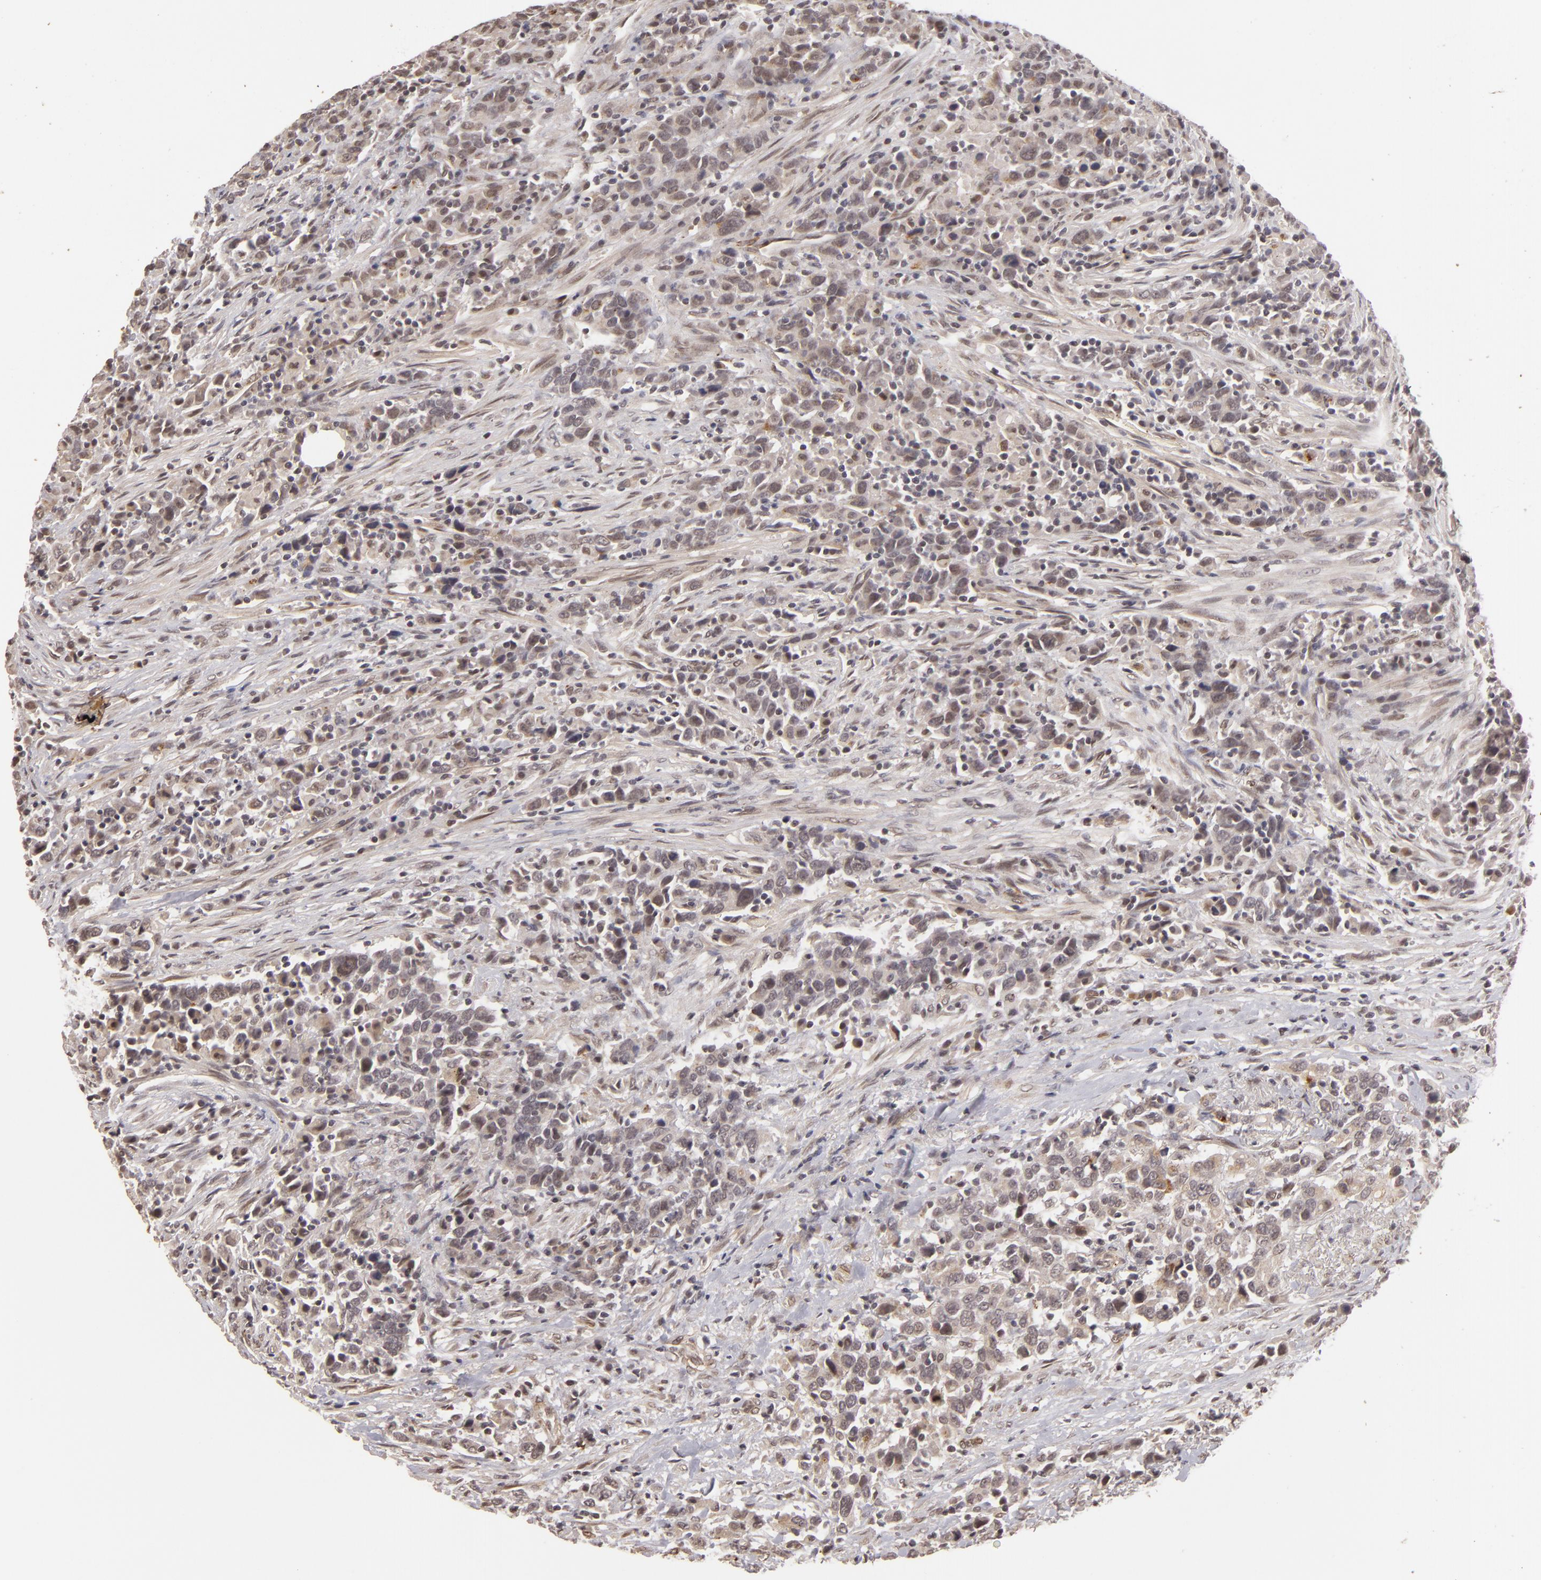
{"staining": {"intensity": "weak", "quantity": "<25%", "location": "cytoplasmic/membranous"}, "tissue": "urothelial cancer", "cell_type": "Tumor cells", "image_type": "cancer", "snomed": [{"axis": "morphology", "description": "Urothelial carcinoma, High grade"}, {"axis": "topography", "description": "Urinary bladder"}], "caption": "Immunohistochemical staining of human high-grade urothelial carcinoma displays no significant staining in tumor cells. Brightfield microscopy of immunohistochemistry (IHC) stained with DAB (3,3'-diaminobenzidine) (brown) and hematoxylin (blue), captured at high magnification.", "gene": "DFFA", "patient": {"sex": "male", "age": 61}}